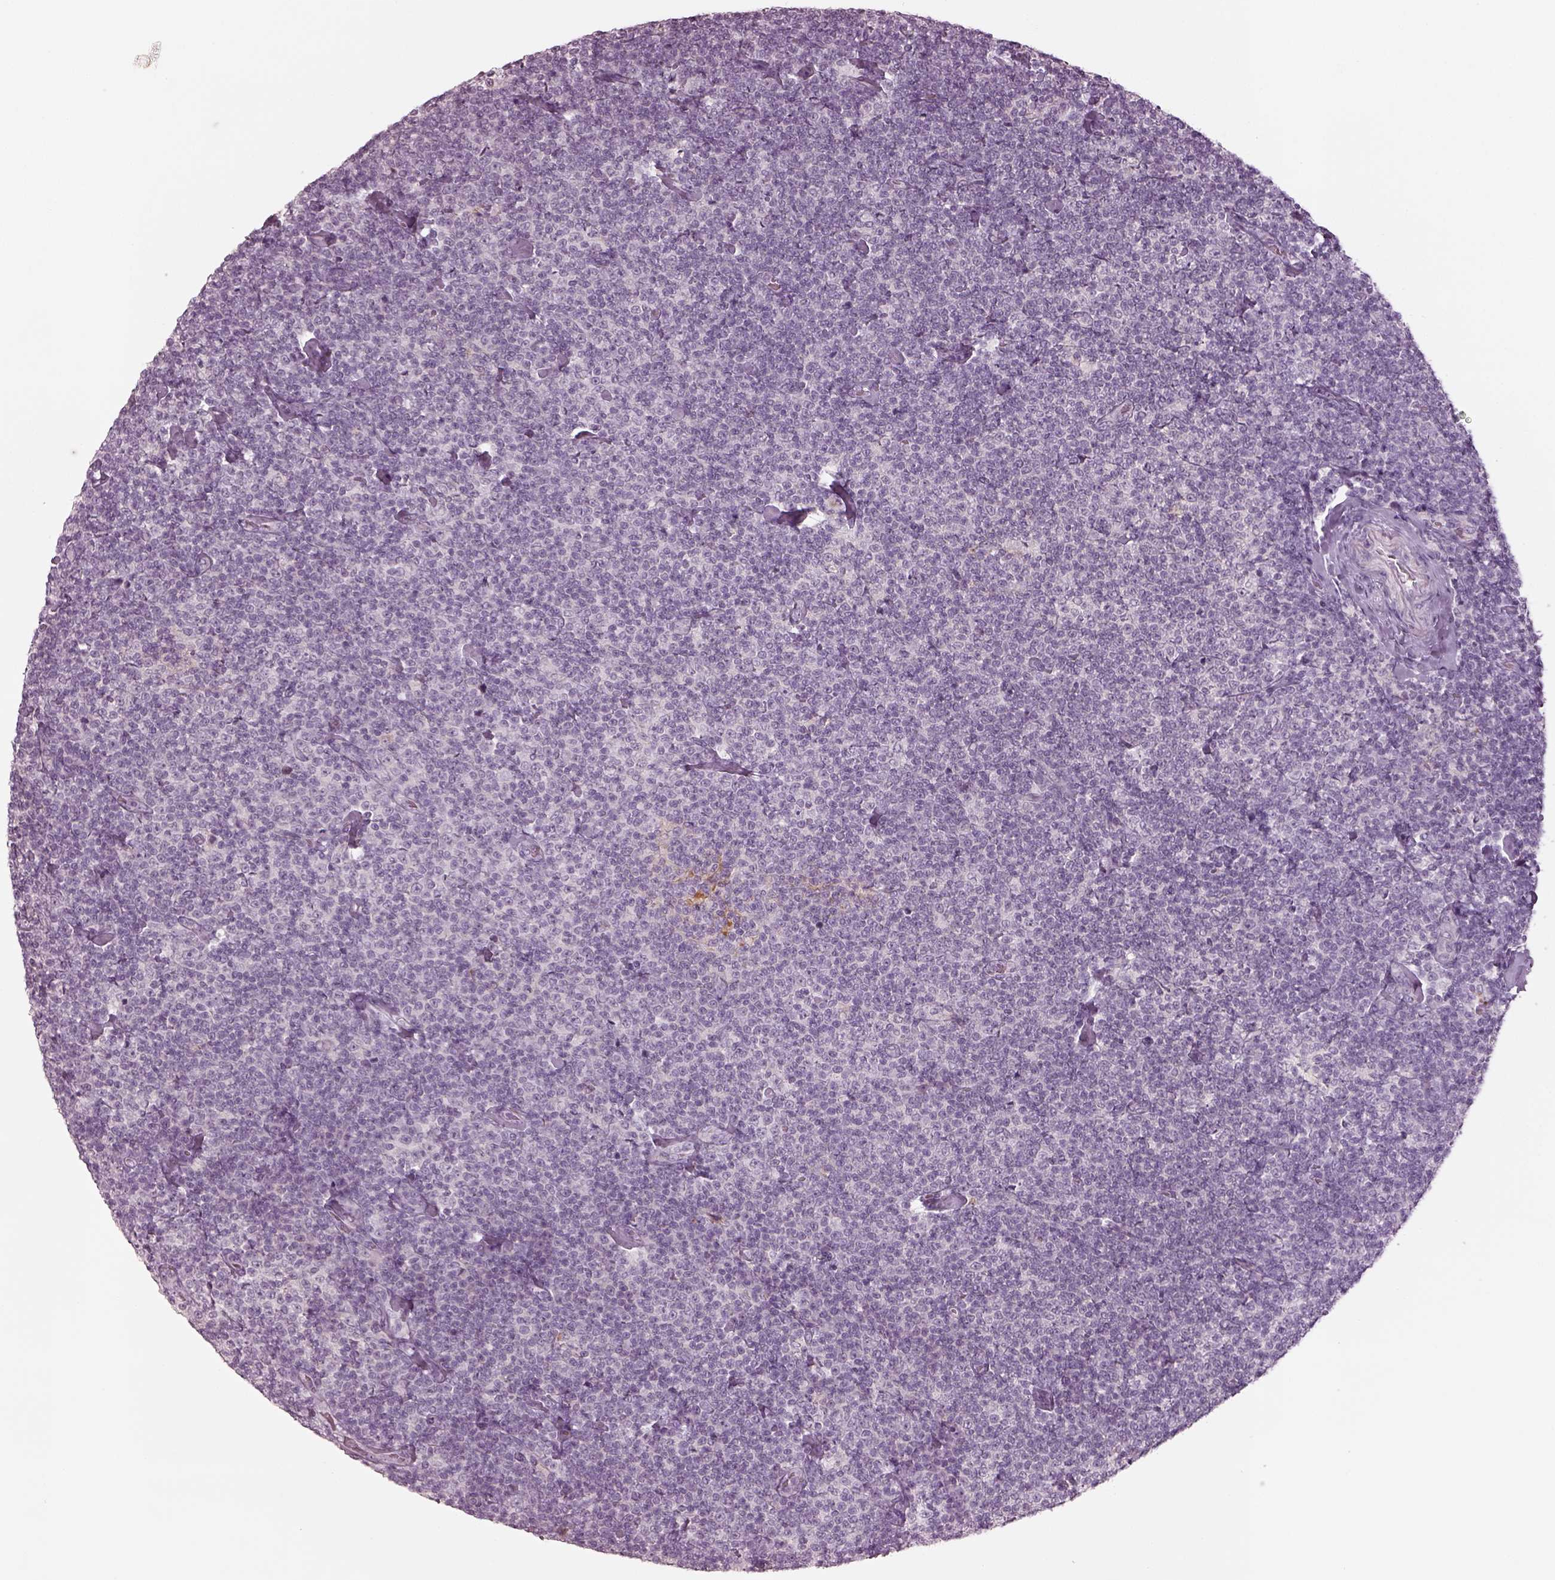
{"staining": {"intensity": "negative", "quantity": "none", "location": "none"}, "tissue": "lymphoma", "cell_type": "Tumor cells", "image_type": "cancer", "snomed": [{"axis": "morphology", "description": "Malignant lymphoma, non-Hodgkin's type, Low grade"}, {"axis": "topography", "description": "Lymph node"}], "caption": "The IHC photomicrograph has no significant staining in tumor cells of low-grade malignant lymphoma, non-Hodgkin's type tissue.", "gene": "SPATA6L", "patient": {"sex": "male", "age": 81}}